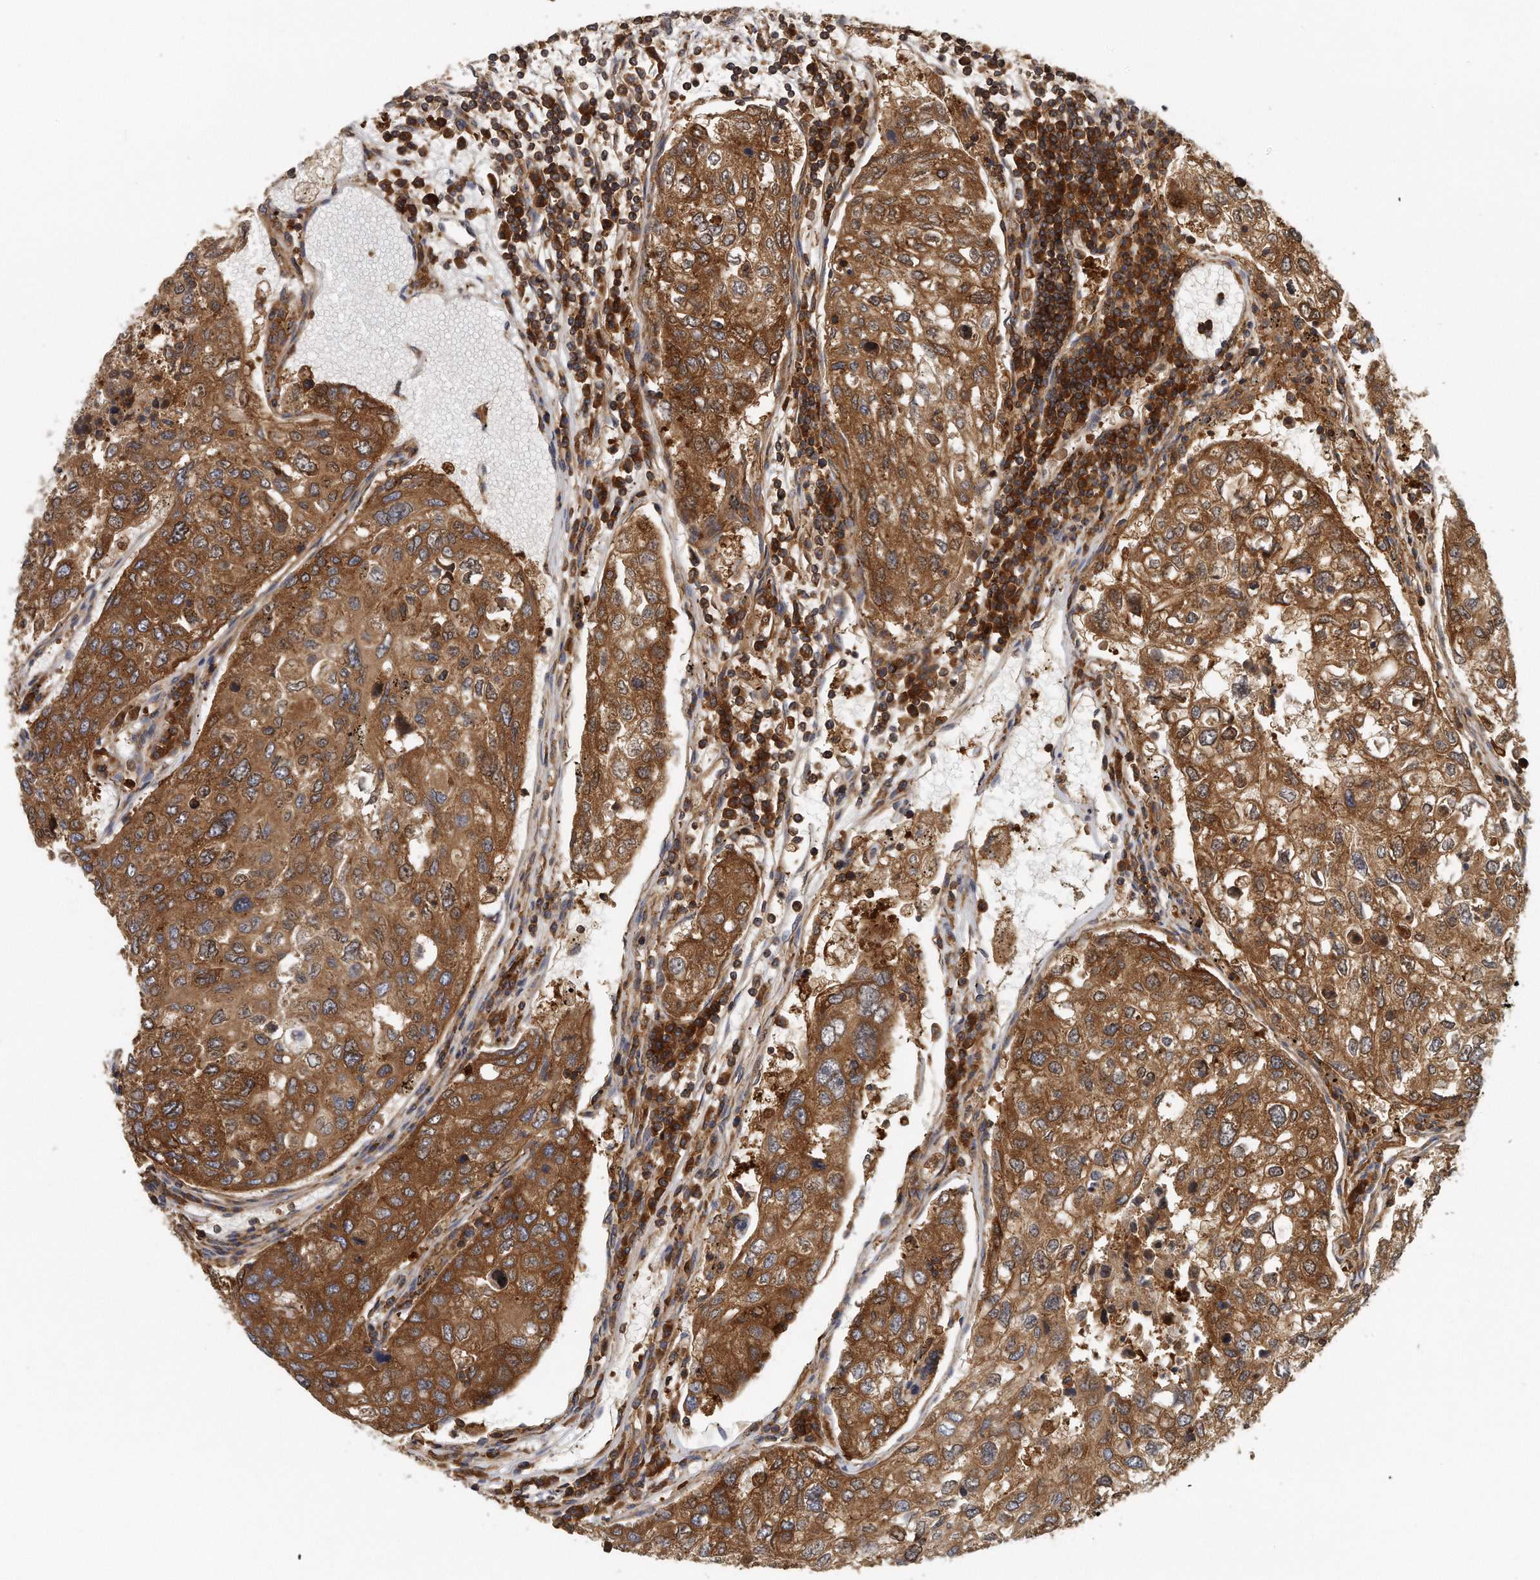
{"staining": {"intensity": "strong", "quantity": ">75%", "location": "cytoplasmic/membranous"}, "tissue": "urothelial cancer", "cell_type": "Tumor cells", "image_type": "cancer", "snomed": [{"axis": "morphology", "description": "Urothelial carcinoma, High grade"}, {"axis": "topography", "description": "Lymph node"}, {"axis": "topography", "description": "Urinary bladder"}], "caption": "DAB immunohistochemical staining of urothelial cancer shows strong cytoplasmic/membranous protein staining in approximately >75% of tumor cells.", "gene": "EIF3I", "patient": {"sex": "male", "age": 51}}